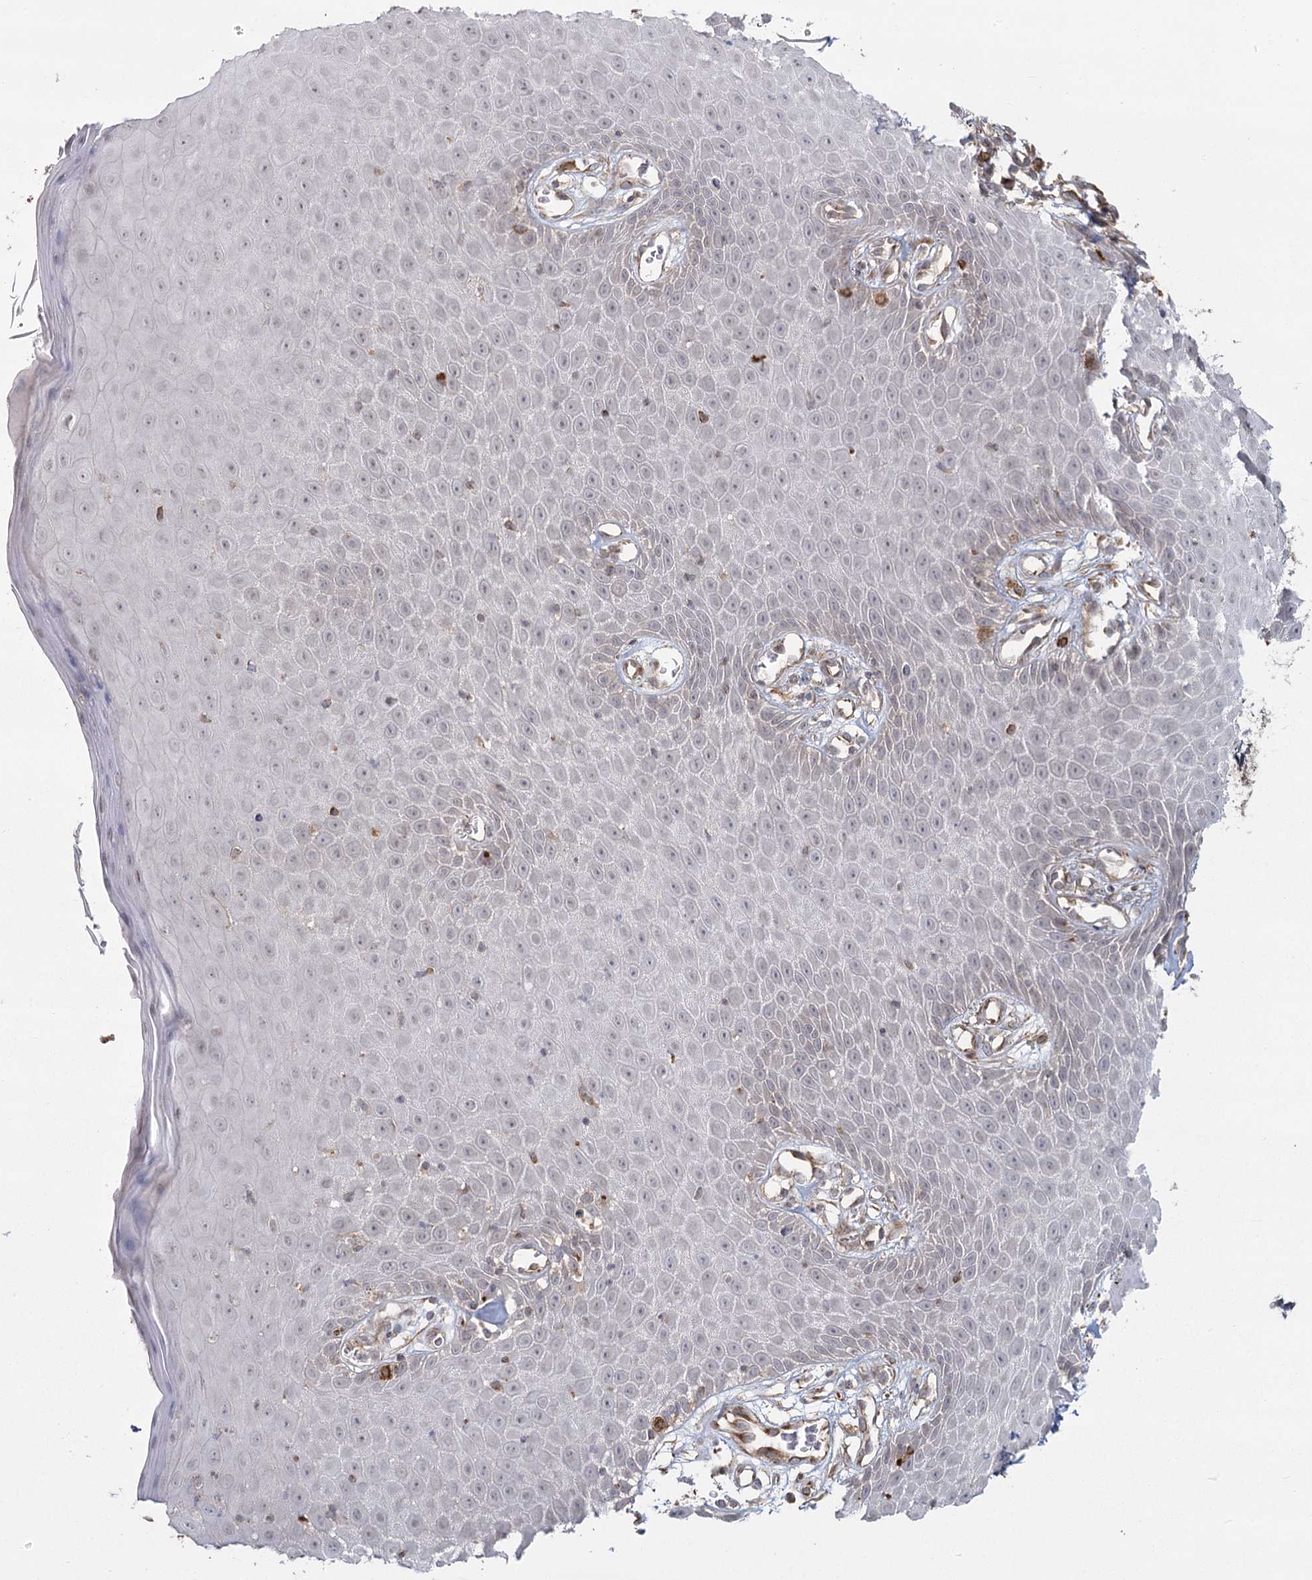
{"staining": {"intensity": "negative", "quantity": "none", "location": "none"}, "tissue": "skin", "cell_type": "Epidermal cells", "image_type": "normal", "snomed": [{"axis": "morphology", "description": "Normal tissue, NOS"}, {"axis": "topography", "description": "Vulva"}], "caption": "DAB immunohistochemical staining of unremarkable human skin shows no significant positivity in epidermal cells.", "gene": "AP2M1", "patient": {"sex": "female", "age": 68}}